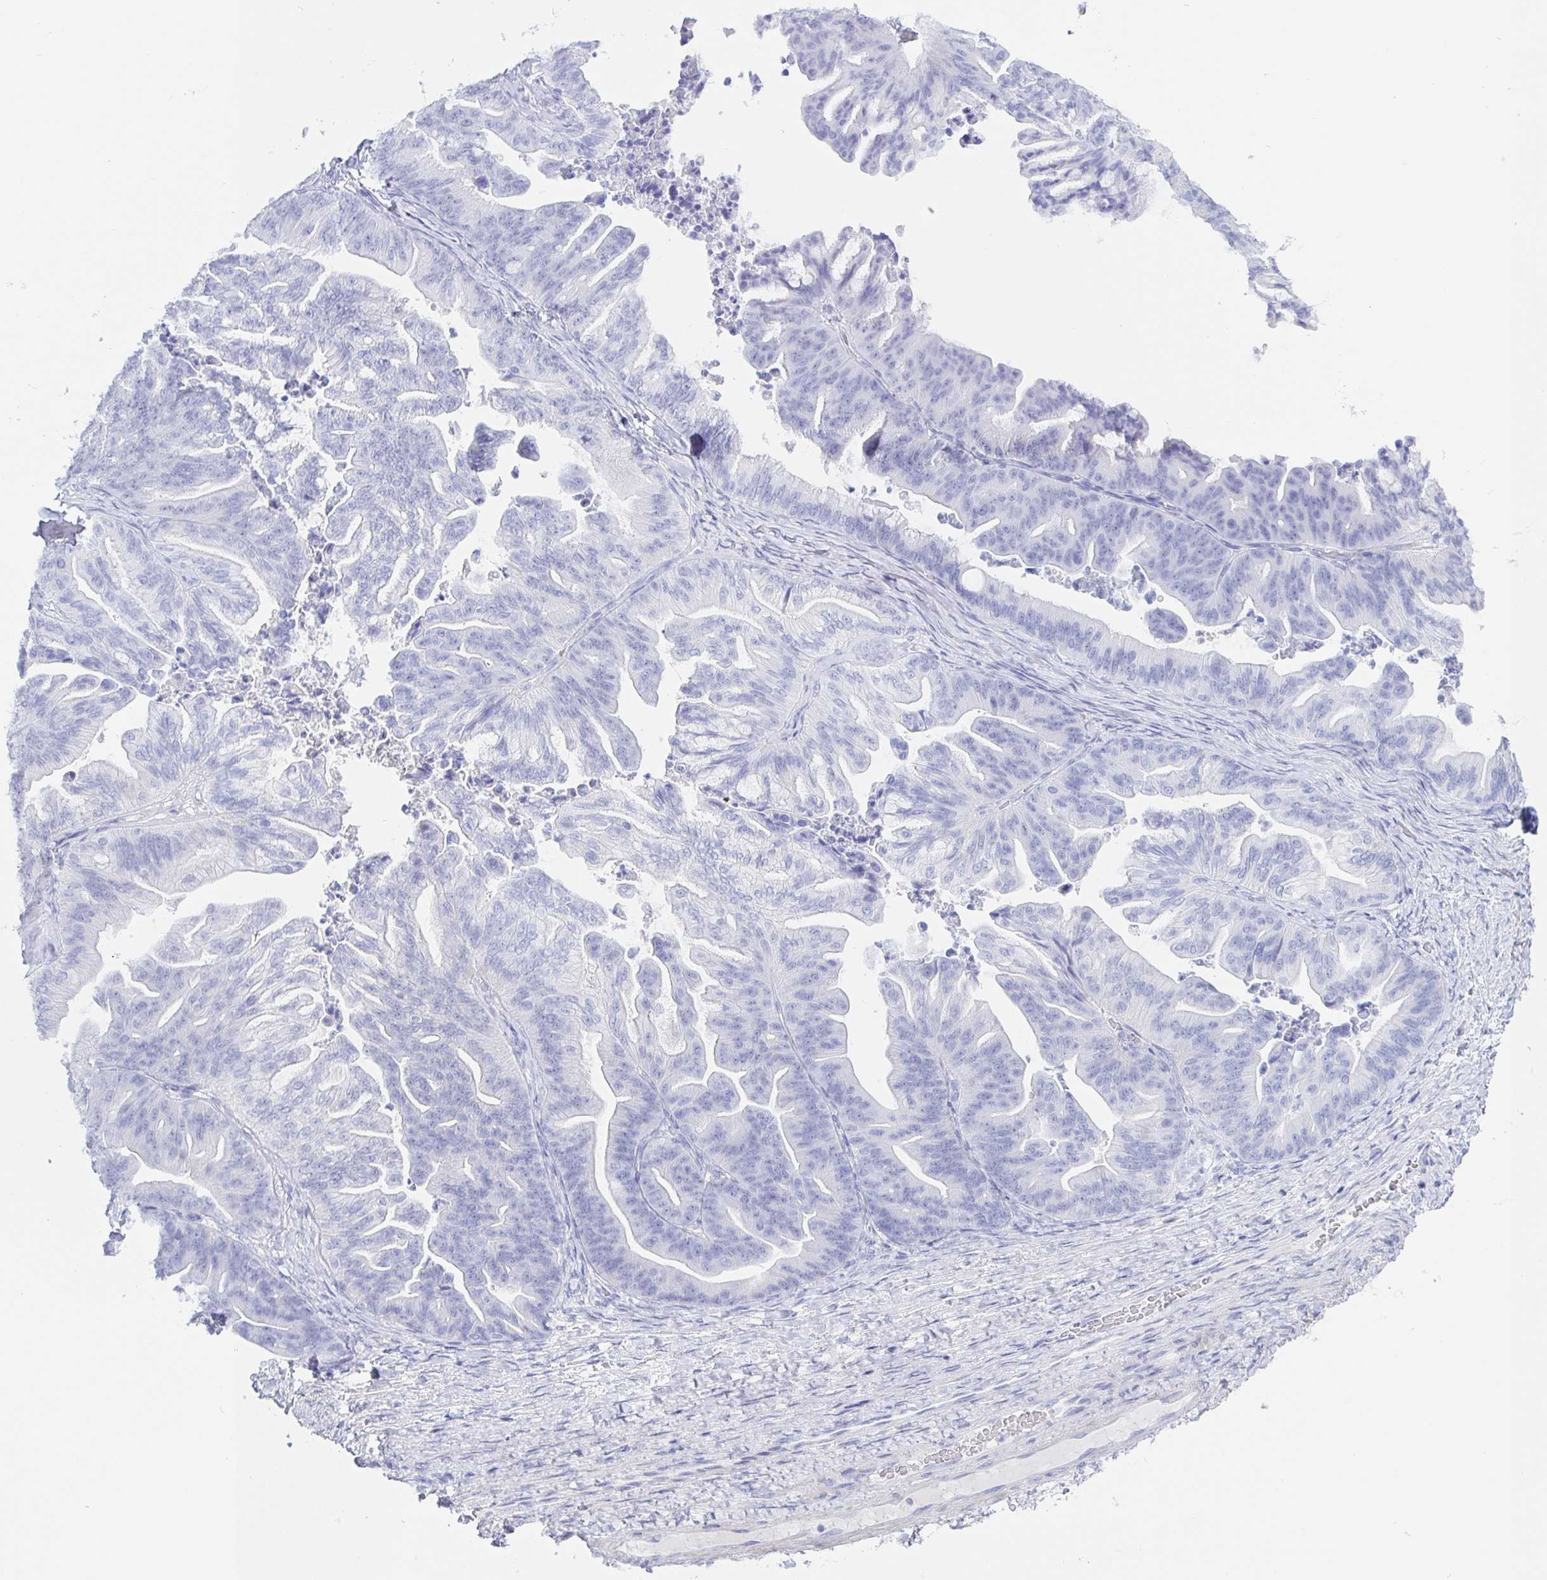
{"staining": {"intensity": "negative", "quantity": "none", "location": "none"}, "tissue": "ovarian cancer", "cell_type": "Tumor cells", "image_type": "cancer", "snomed": [{"axis": "morphology", "description": "Cystadenocarcinoma, mucinous, NOS"}, {"axis": "topography", "description": "Ovary"}], "caption": "Human mucinous cystadenocarcinoma (ovarian) stained for a protein using IHC exhibits no positivity in tumor cells.", "gene": "KCNH6", "patient": {"sex": "female", "age": 67}}